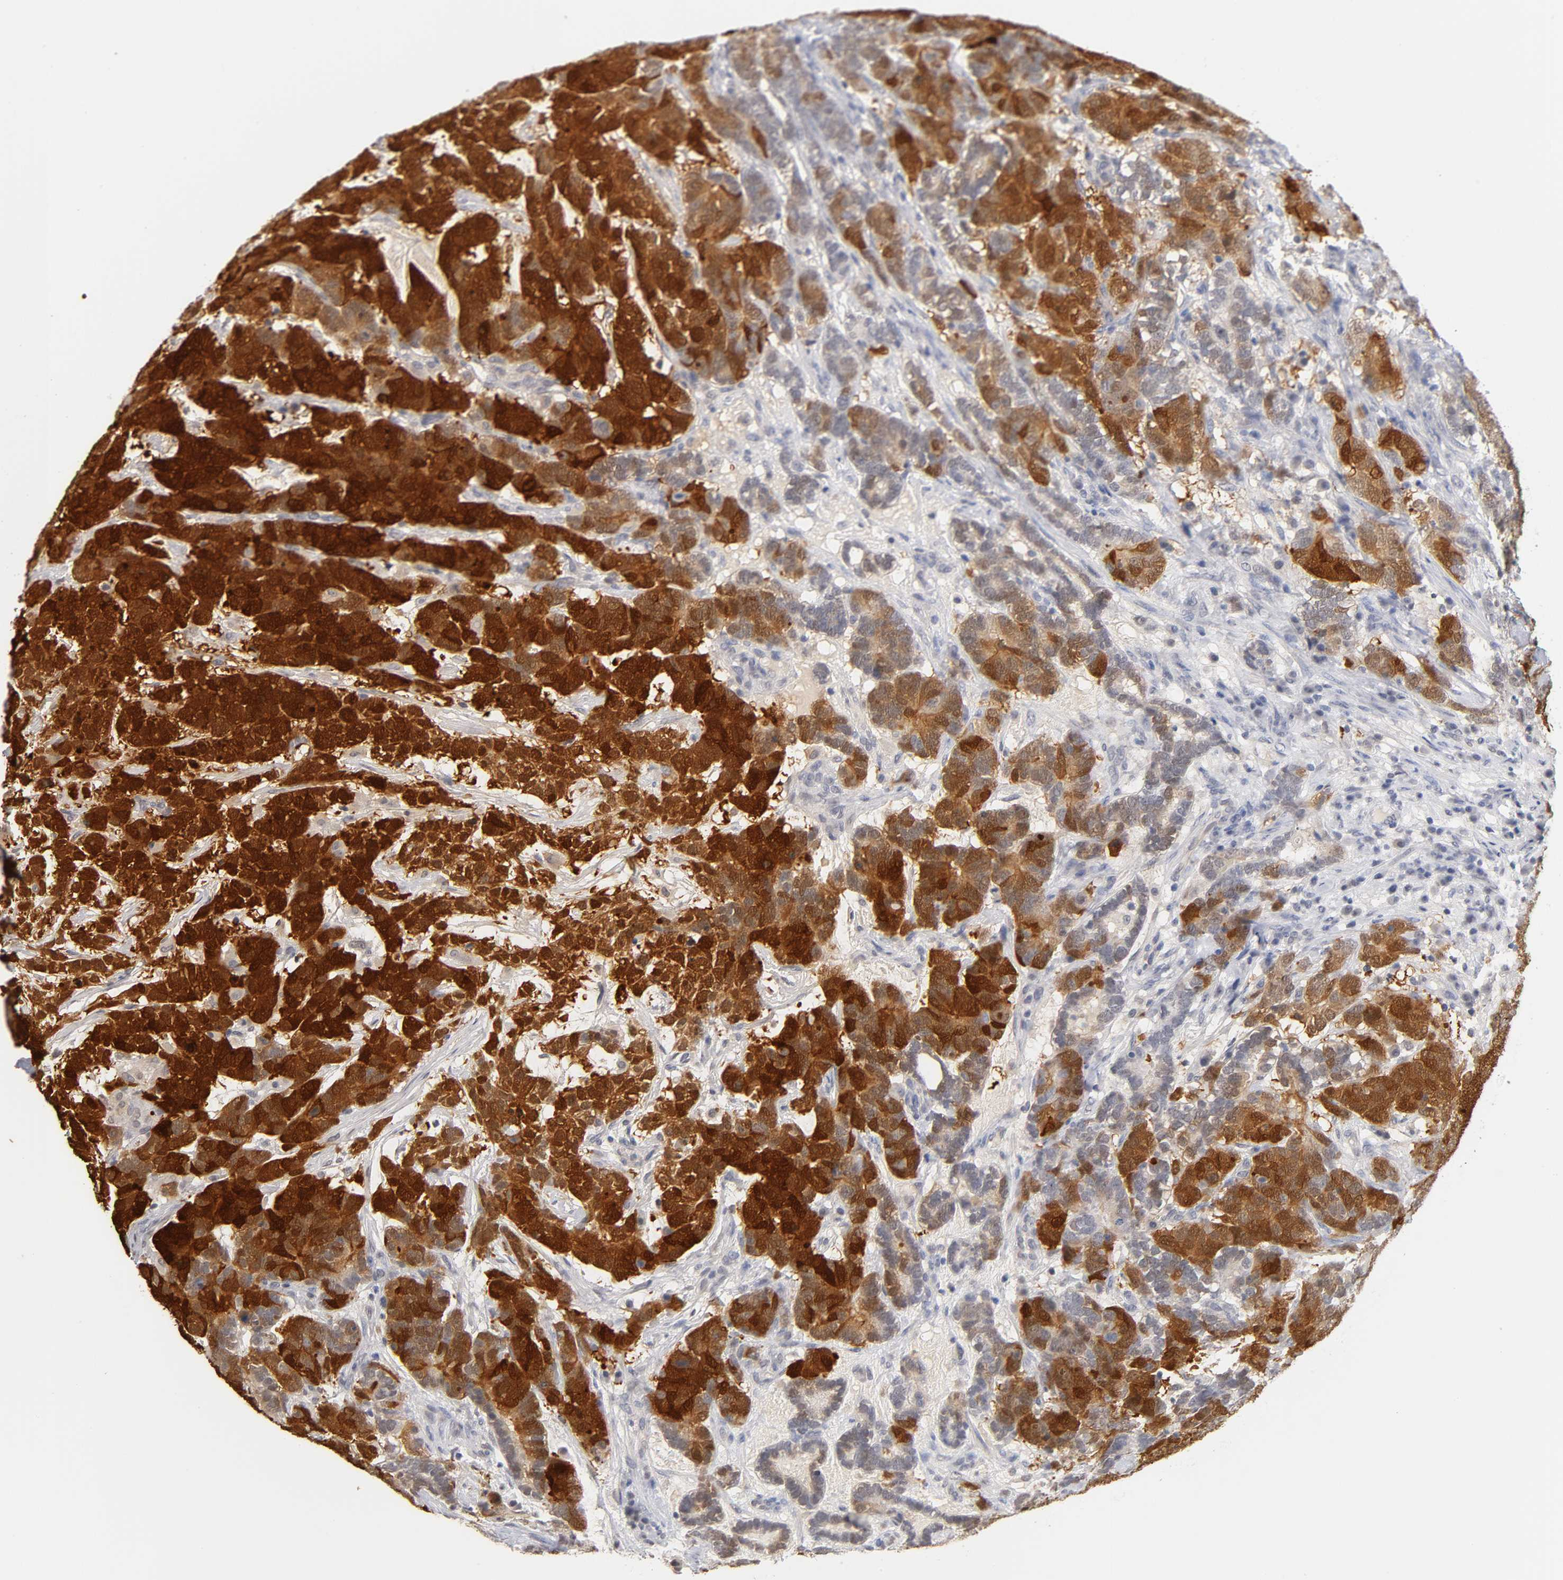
{"staining": {"intensity": "strong", "quantity": ">75%", "location": "cytoplasmic/membranous,nuclear"}, "tissue": "testis cancer", "cell_type": "Tumor cells", "image_type": "cancer", "snomed": [{"axis": "morphology", "description": "Carcinoma, Embryonal, NOS"}, {"axis": "topography", "description": "Testis"}], "caption": "The micrograph demonstrates staining of embryonal carcinoma (testis), revealing strong cytoplasmic/membranous and nuclear protein staining (brown color) within tumor cells.", "gene": "CRABP2", "patient": {"sex": "male", "age": 26}}